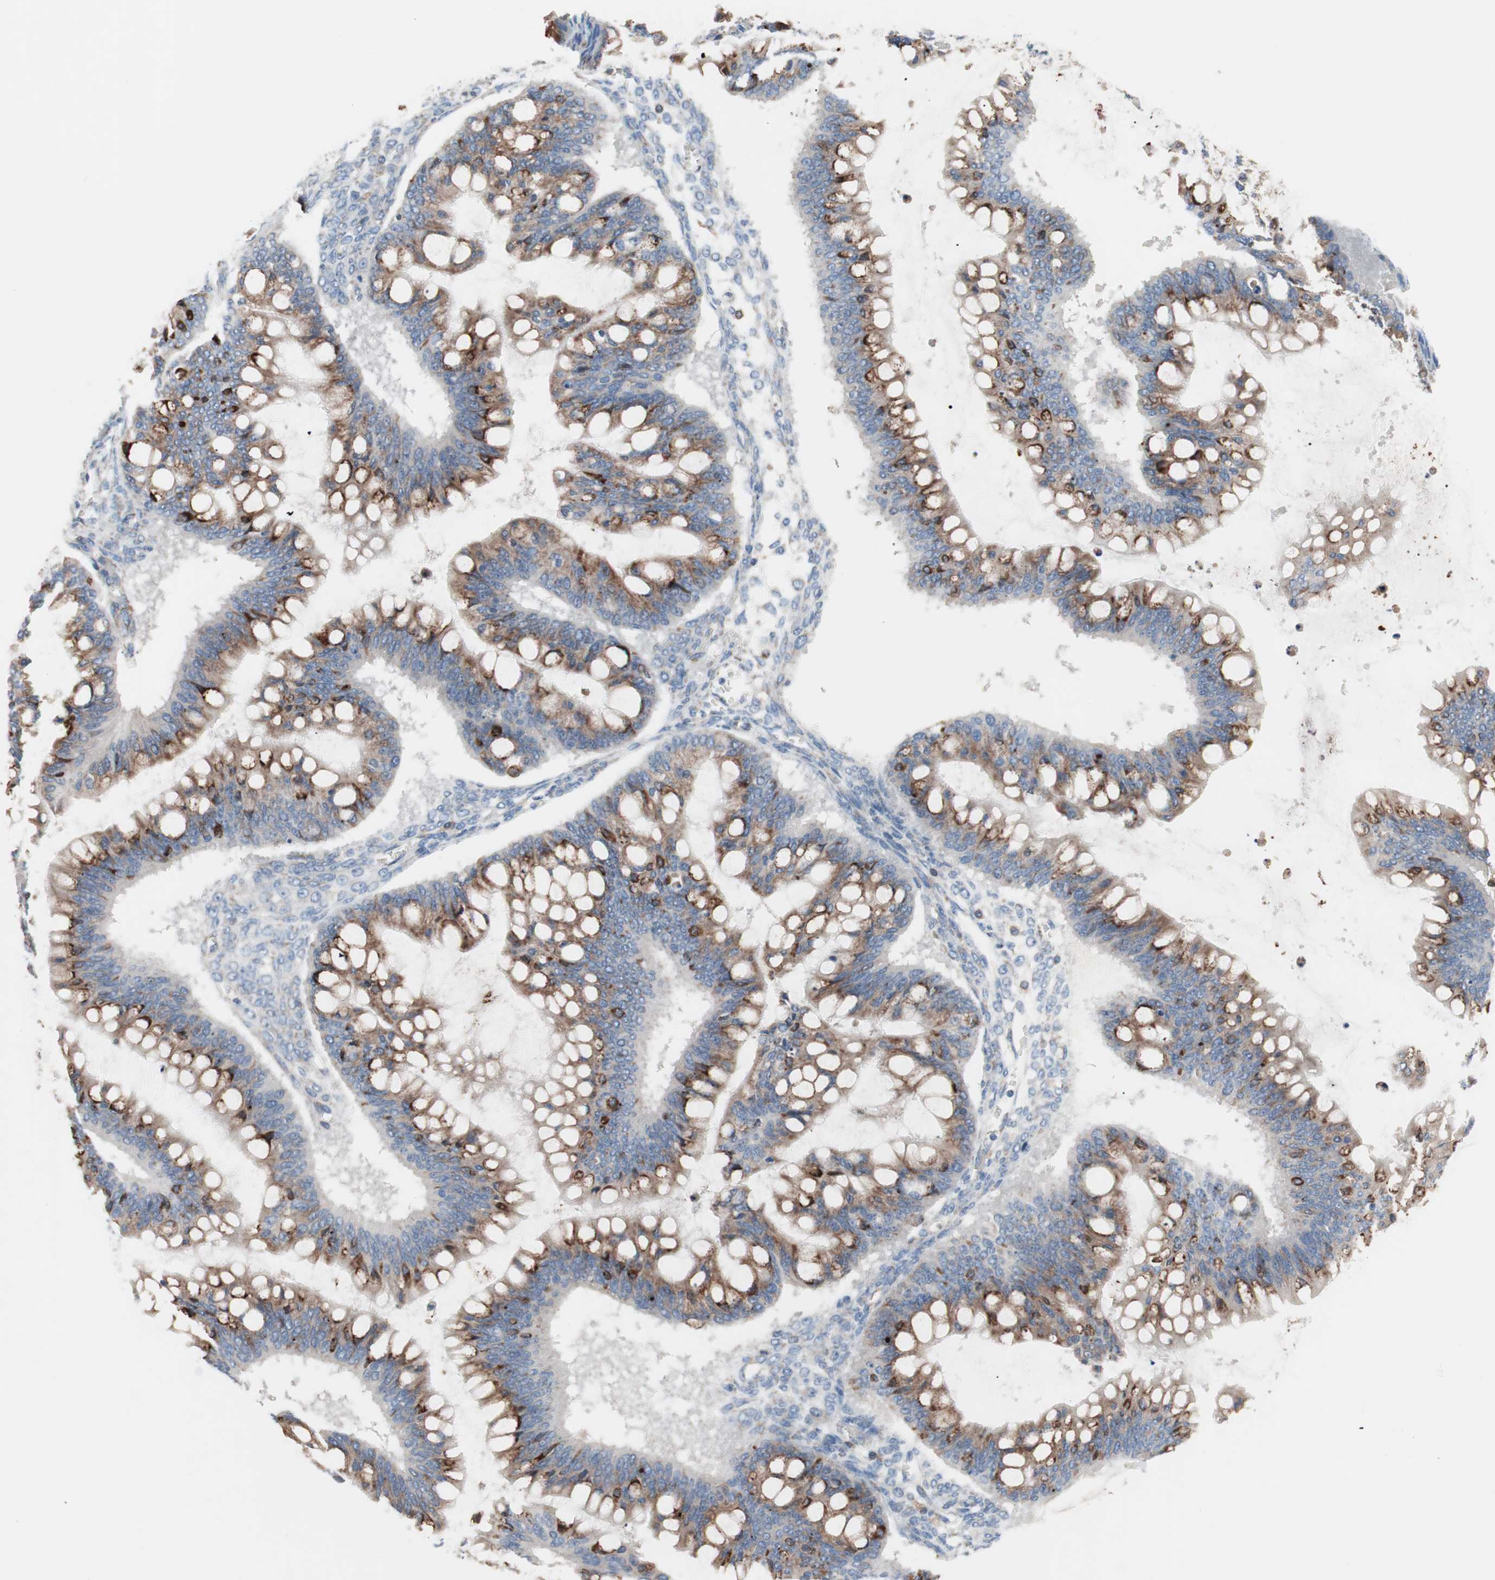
{"staining": {"intensity": "strong", "quantity": "25%-75%", "location": "cytoplasmic/membranous"}, "tissue": "ovarian cancer", "cell_type": "Tumor cells", "image_type": "cancer", "snomed": [{"axis": "morphology", "description": "Cystadenocarcinoma, mucinous, NOS"}, {"axis": "topography", "description": "Ovary"}], "caption": "A high-resolution photomicrograph shows immunohistochemistry (IHC) staining of ovarian mucinous cystadenocarcinoma, which reveals strong cytoplasmic/membranous expression in about 25%-75% of tumor cells. (Brightfield microscopy of DAB IHC at high magnification).", "gene": "SLC27A4", "patient": {"sex": "female", "age": 73}}